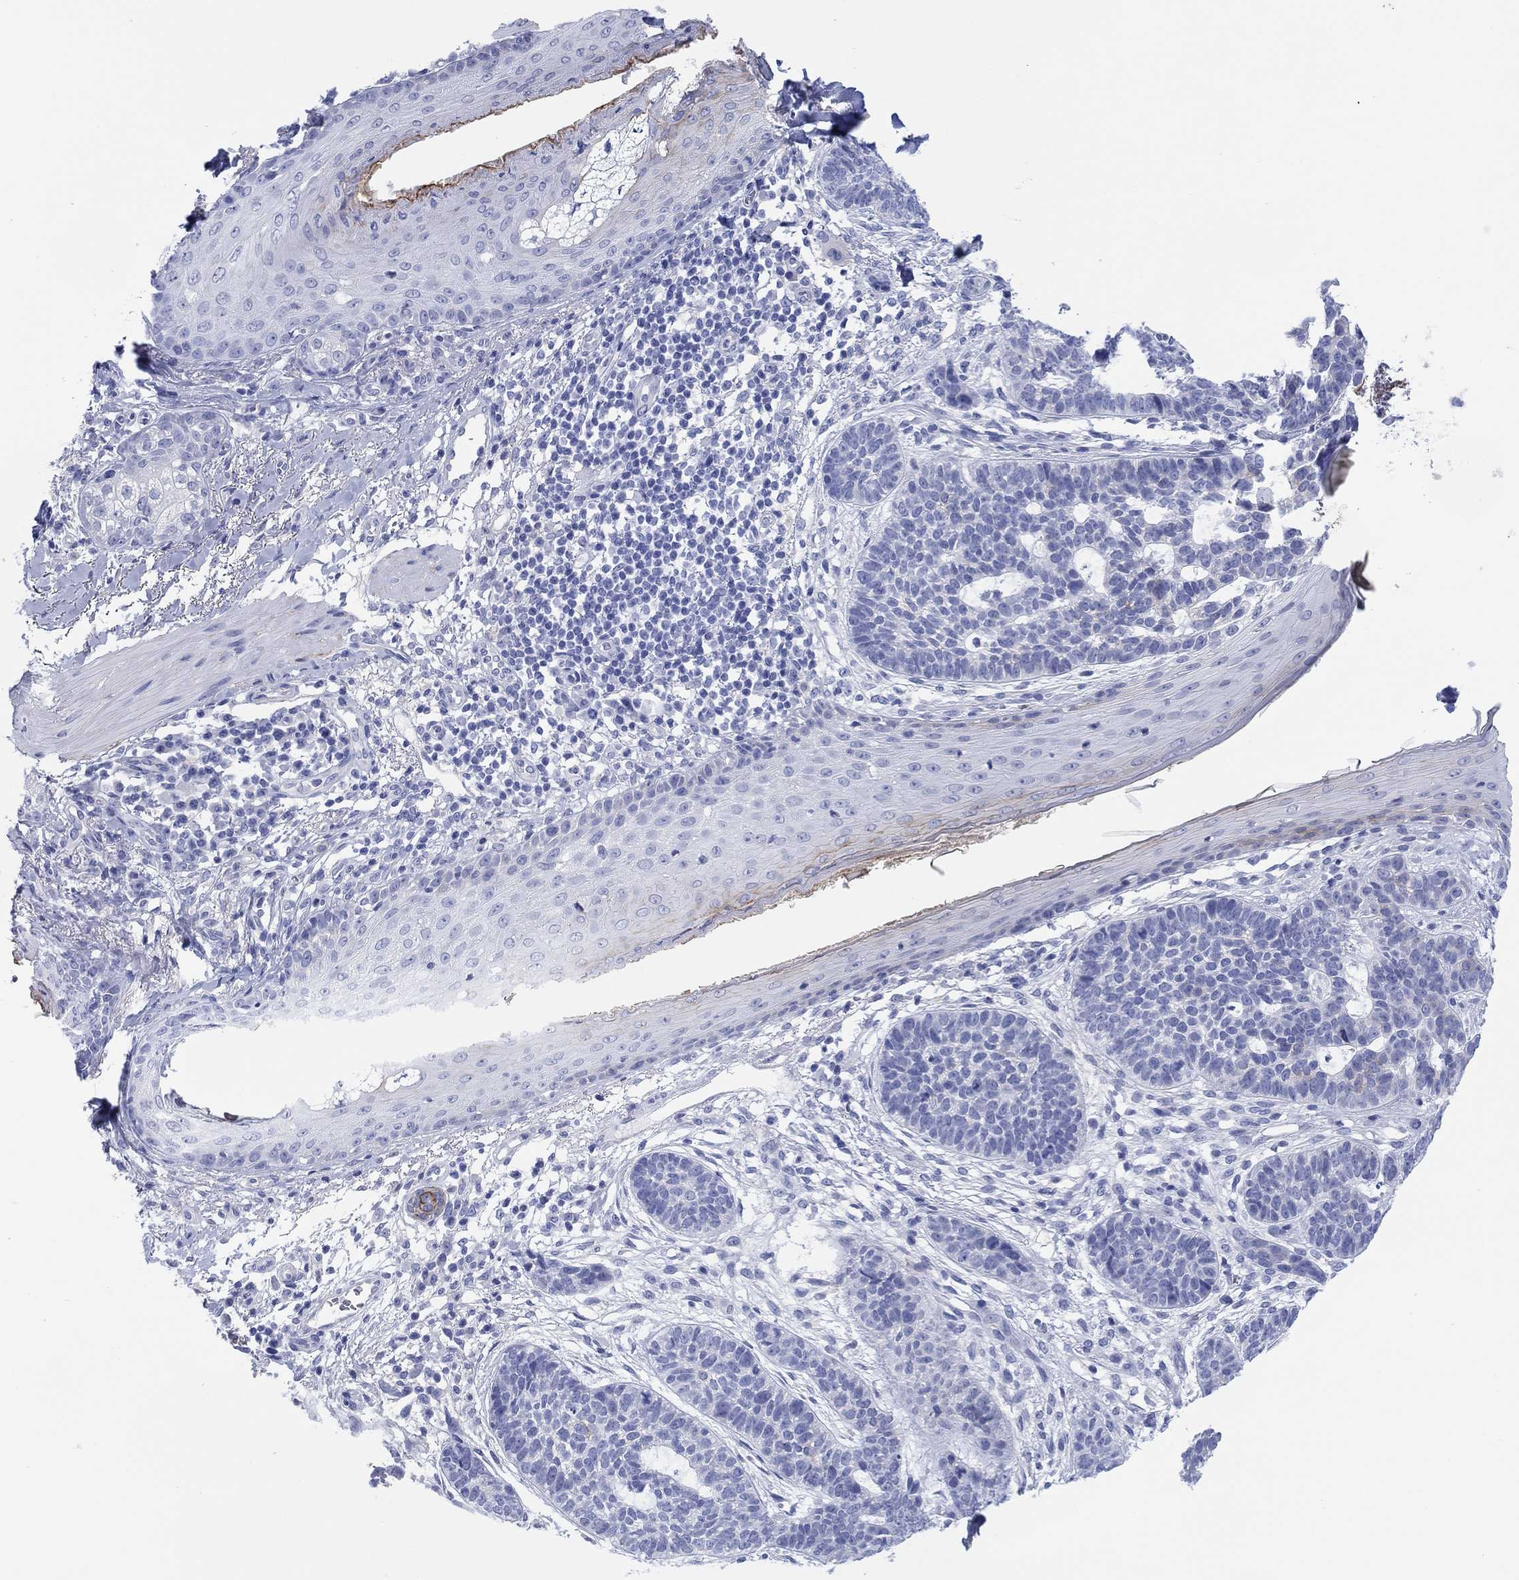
{"staining": {"intensity": "negative", "quantity": "none", "location": "none"}, "tissue": "skin cancer", "cell_type": "Tumor cells", "image_type": "cancer", "snomed": [{"axis": "morphology", "description": "Squamous cell carcinoma, NOS"}, {"axis": "topography", "description": "Skin"}], "caption": "Immunohistochemistry (IHC) of human skin cancer exhibits no positivity in tumor cells.", "gene": "ATP1B1", "patient": {"sex": "male", "age": 88}}